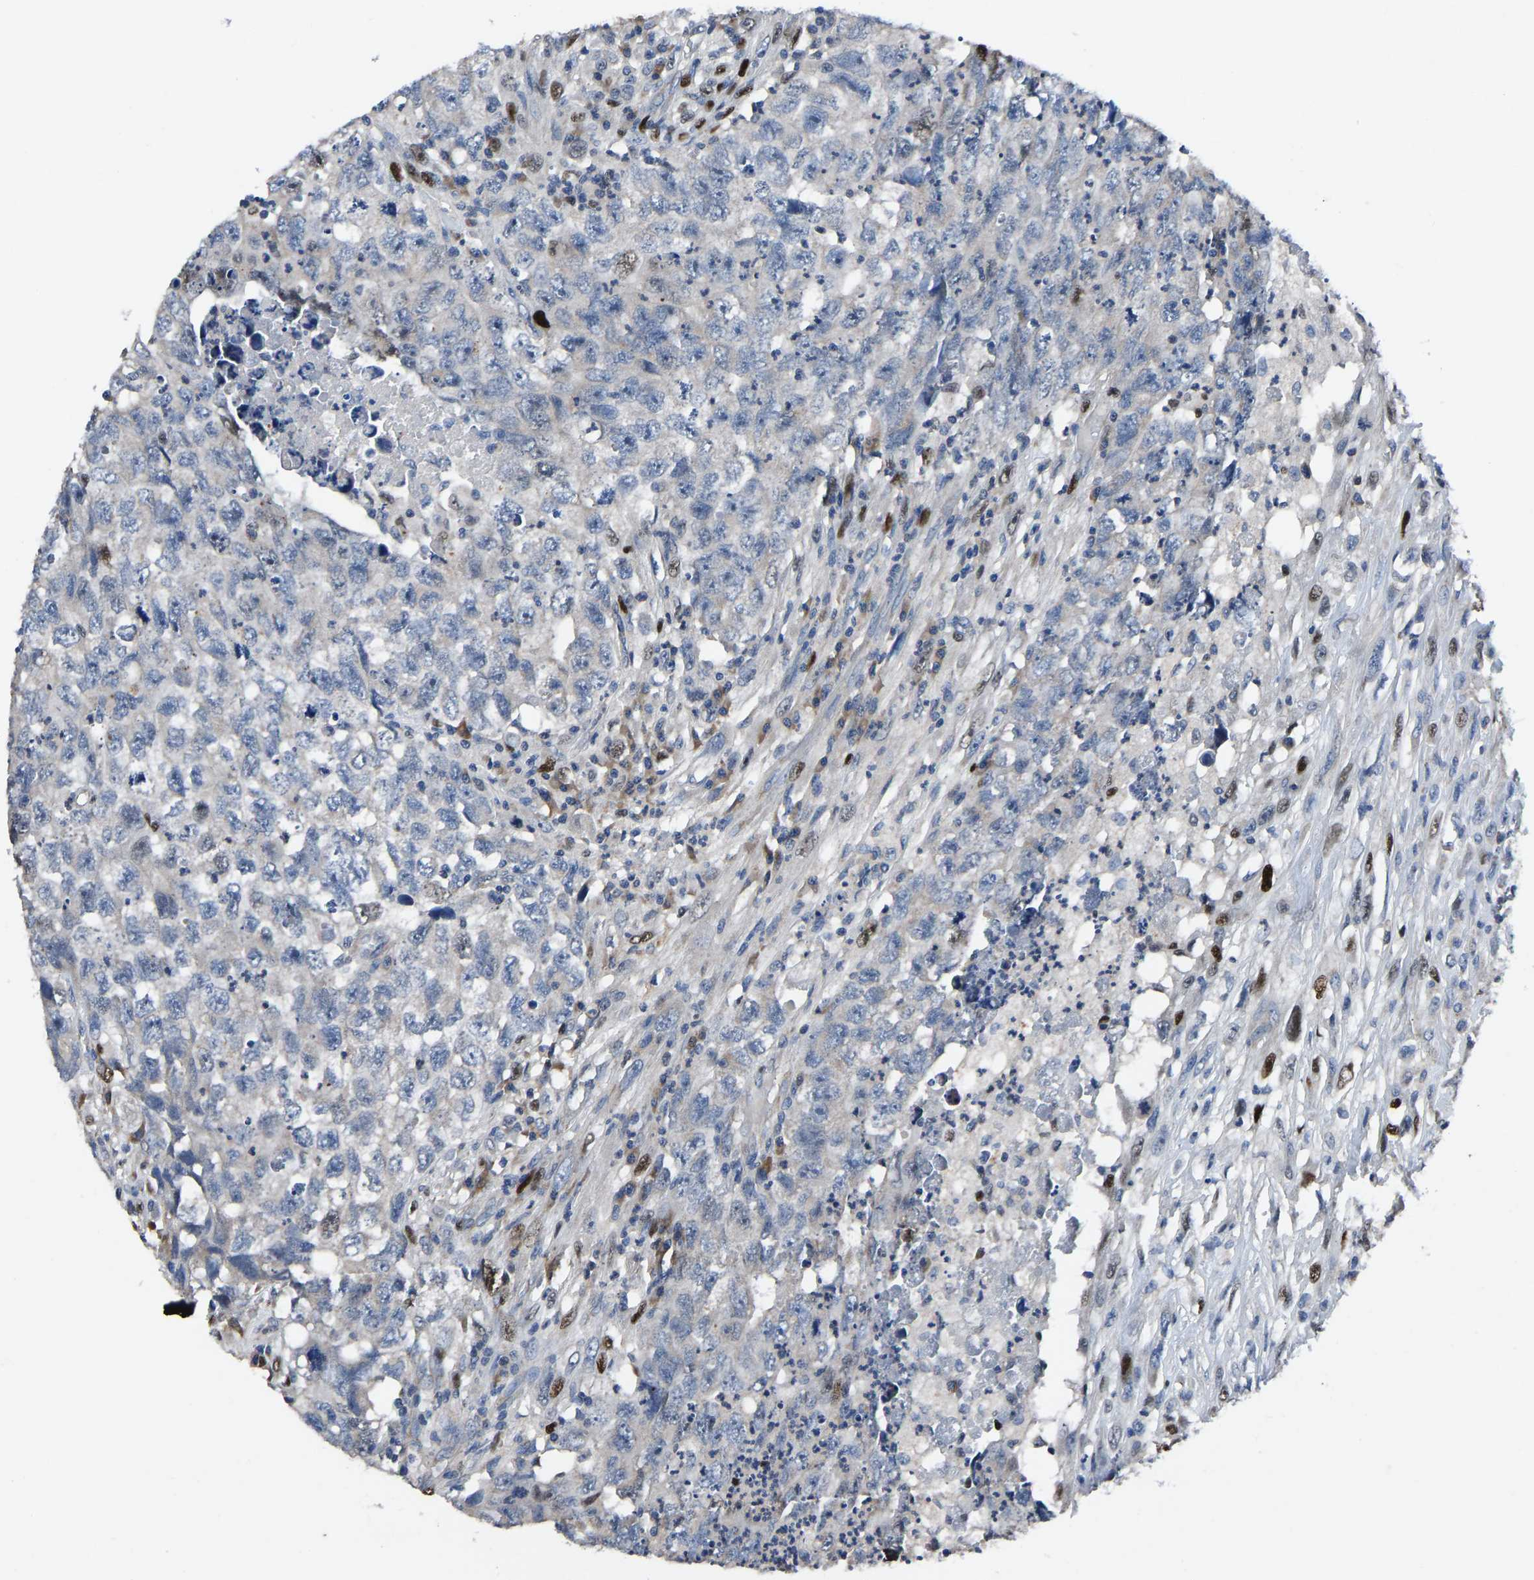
{"staining": {"intensity": "negative", "quantity": "none", "location": "none"}, "tissue": "testis cancer", "cell_type": "Tumor cells", "image_type": "cancer", "snomed": [{"axis": "morphology", "description": "Carcinoma, Embryonal, NOS"}, {"axis": "topography", "description": "Testis"}], "caption": "Image shows no protein positivity in tumor cells of testis cancer (embryonal carcinoma) tissue. (DAB (3,3'-diaminobenzidine) IHC with hematoxylin counter stain).", "gene": "EGR1", "patient": {"sex": "male", "age": 32}}